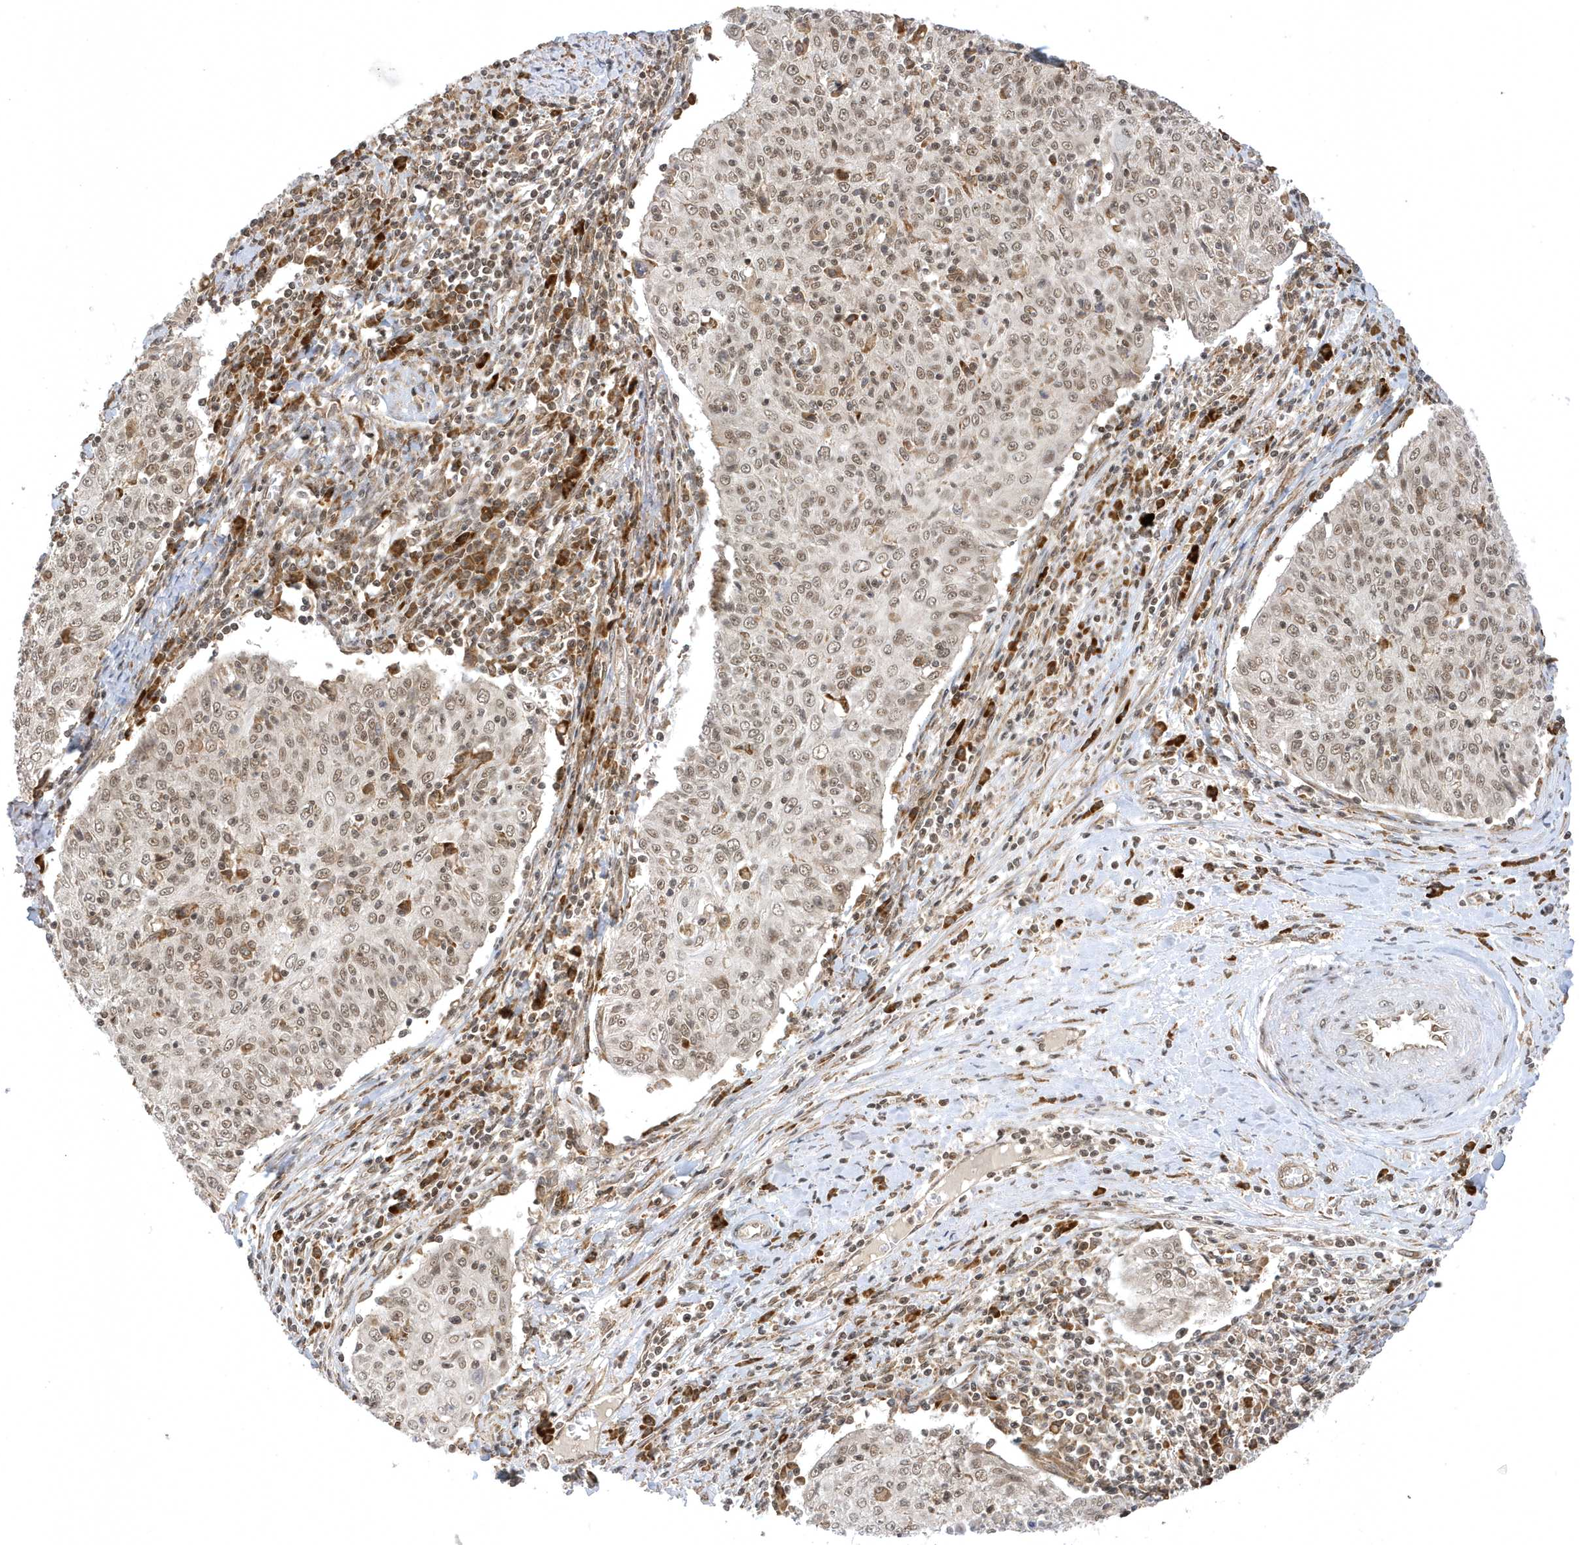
{"staining": {"intensity": "weak", "quantity": ">75%", "location": "nuclear"}, "tissue": "cervical cancer", "cell_type": "Tumor cells", "image_type": "cancer", "snomed": [{"axis": "morphology", "description": "Squamous cell carcinoma, NOS"}, {"axis": "topography", "description": "Cervix"}], "caption": "Cervical cancer (squamous cell carcinoma) stained with a brown dye reveals weak nuclear positive expression in about >75% of tumor cells.", "gene": "METTL21A", "patient": {"sex": "female", "age": 48}}